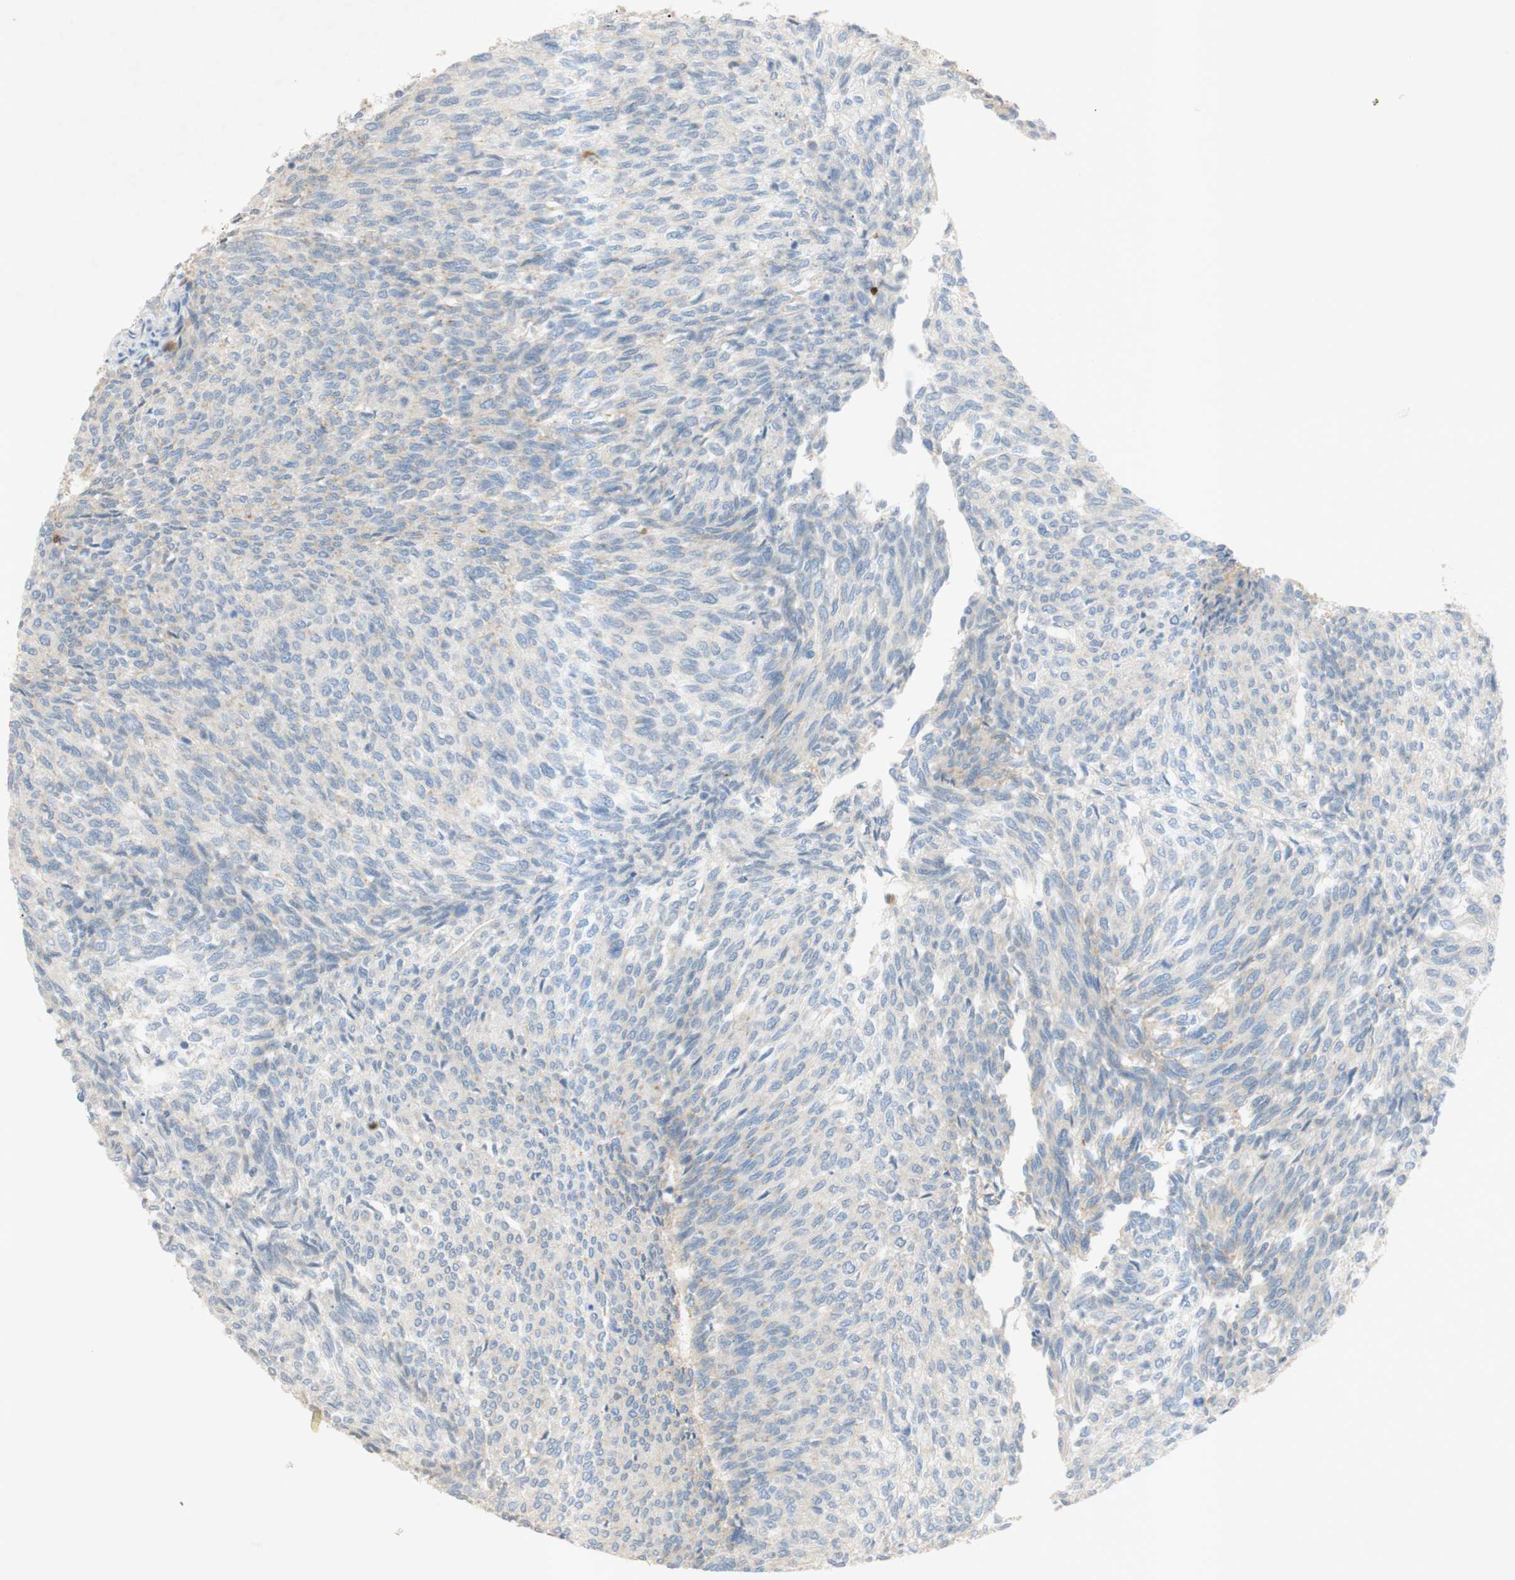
{"staining": {"intensity": "negative", "quantity": "none", "location": "none"}, "tissue": "urothelial cancer", "cell_type": "Tumor cells", "image_type": "cancer", "snomed": [{"axis": "morphology", "description": "Urothelial carcinoma, Low grade"}, {"axis": "topography", "description": "Urinary bladder"}], "caption": "Tumor cells show no significant protein positivity in urothelial carcinoma (low-grade).", "gene": "EPO", "patient": {"sex": "female", "age": 79}}